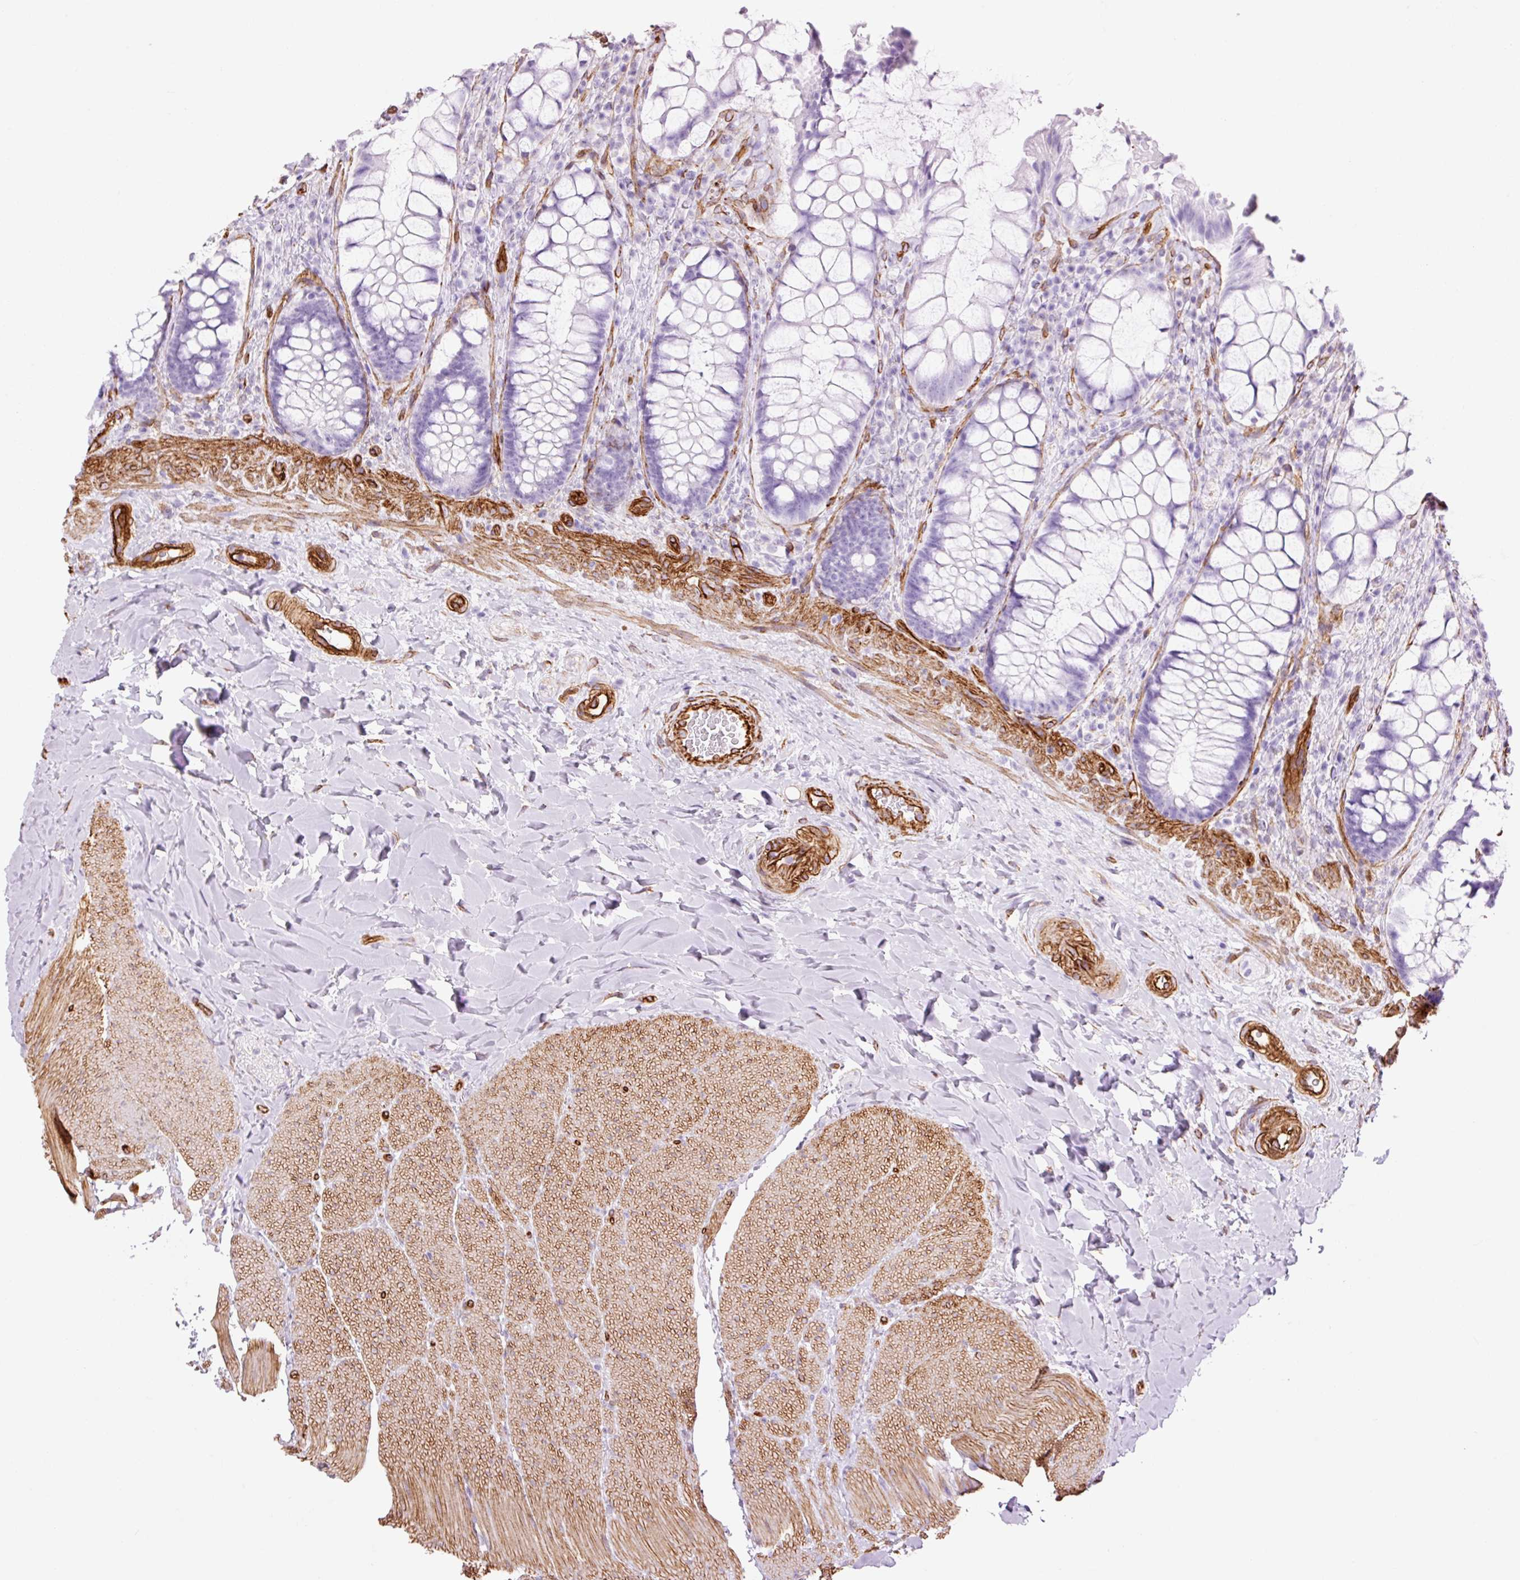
{"staining": {"intensity": "negative", "quantity": "none", "location": "none"}, "tissue": "rectum", "cell_type": "Glandular cells", "image_type": "normal", "snomed": [{"axis": "morphology", "description": "Normal tissue, NOS"}, {"axis": "topography", "description": "Rectum"}], "caption": "Immunohistochemical staining of benign rectum exhibits no significant expression in glandular cells. The staining was performed using DAB to visualize the protein expression in brown, while the nuclei were stained in blue with hematoxylin (Magnification: 20x).", "gene": "CAV1", "patient": {"sex": "female", "age": 58}}